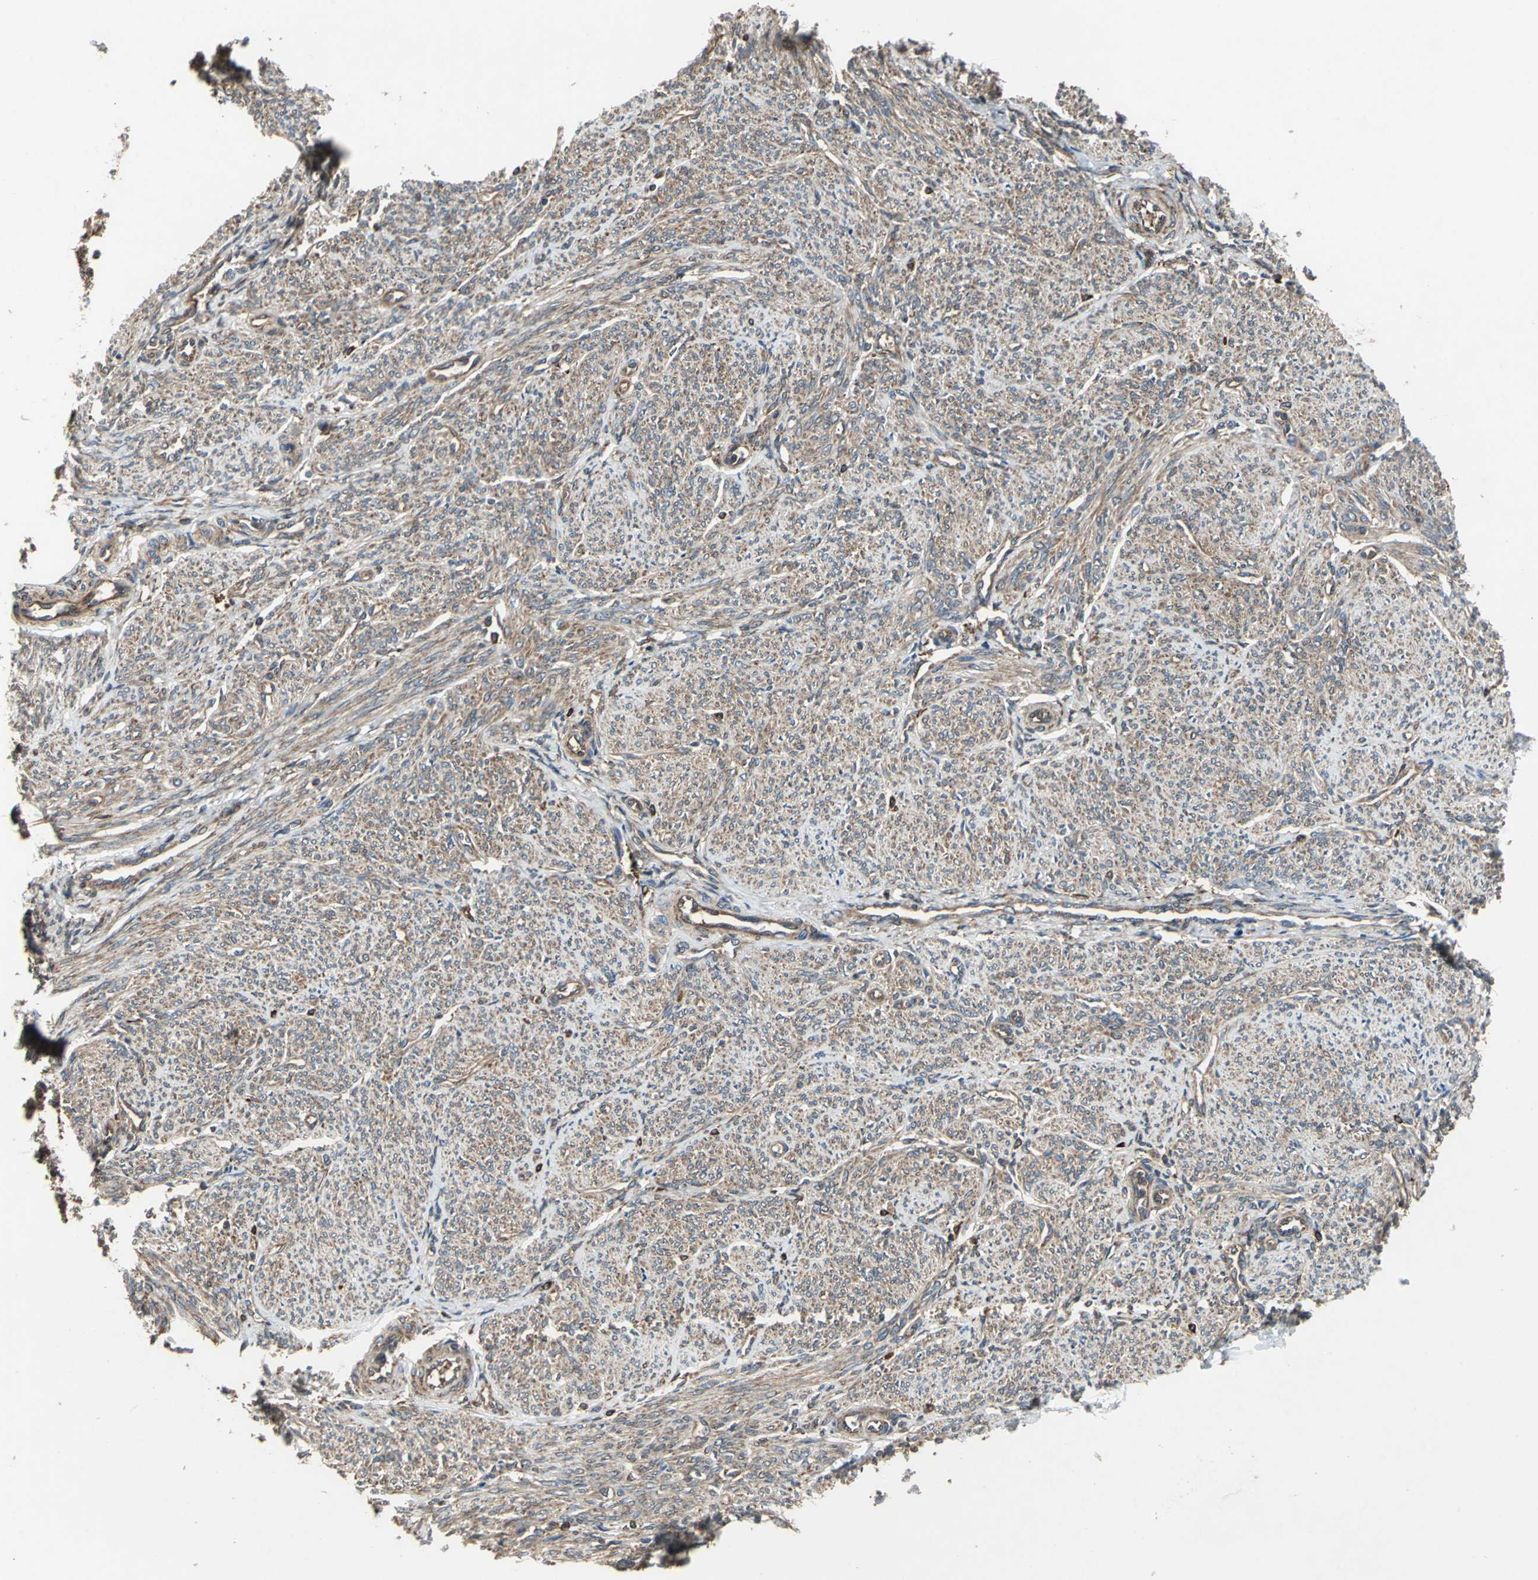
{"staining": {"intensity": "moderate", "quantity": "<25%", "location": "cytoplasmic/membranous"}, "tissue": "smooth muscle", "cell_type": "Smooth muscle cells", "image_type": "normal", "snomed": [{"axis": "morphology", "description": "Normal tissue, NOS"}, {"axis": "topography", "description": "Smooth muscle"}], "caption": "Immunohistochemical staining of normal human smooth muscle demonstrates <25% levels of moderate cytoplasmic/membranous protein positivity in approximately <25% of smooth muscle cells.", "gene": "CAPN1", "patient": {"sex": "female", "age": 65}}